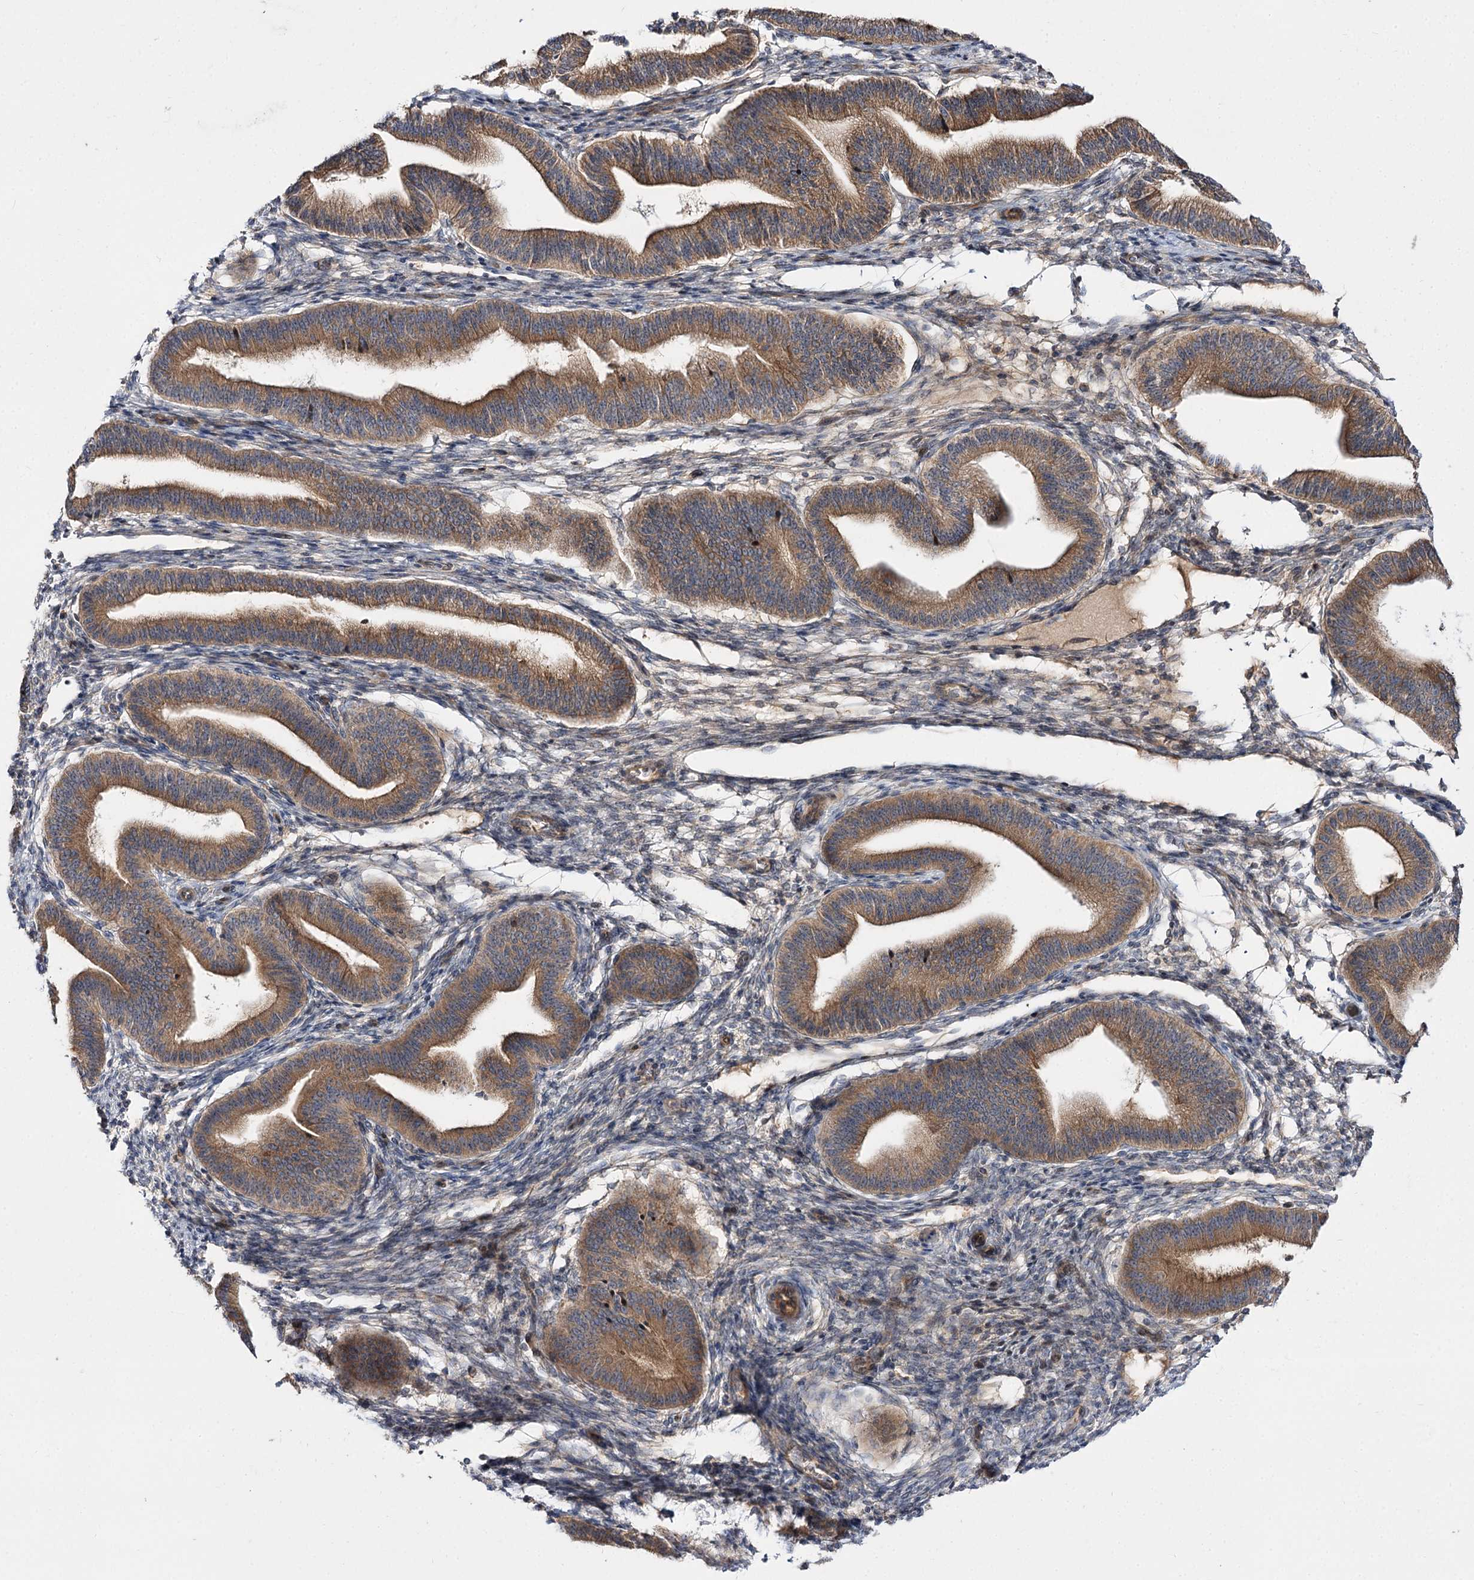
{"staining": {"intensity": "moderate", "quantity": "<25%", "location": "cytoplasmic/membranous"}, "tissue": "endometrium", "cell_type": "Cells in endometrial stroma", "image_type": "normal", "snomed": [{"axis": "morphology", "description": "Normal tissue, NOS"}, {"axis": "topography", "description": "Endometrium"}], "caption": "Immunohistochemistry (DAB (3,3'-diaminobenzidine)) staining of unremarkable human endometrium demonstrates moderate cytoplasmic/membranous protein expression in approximately <25% of cells in endometrial stroma. (brown staining indicates protein expression, while blue staining denotes nuclei).", "gene": "C11orf80", "patient": {"sex": "female", "age": 39}}